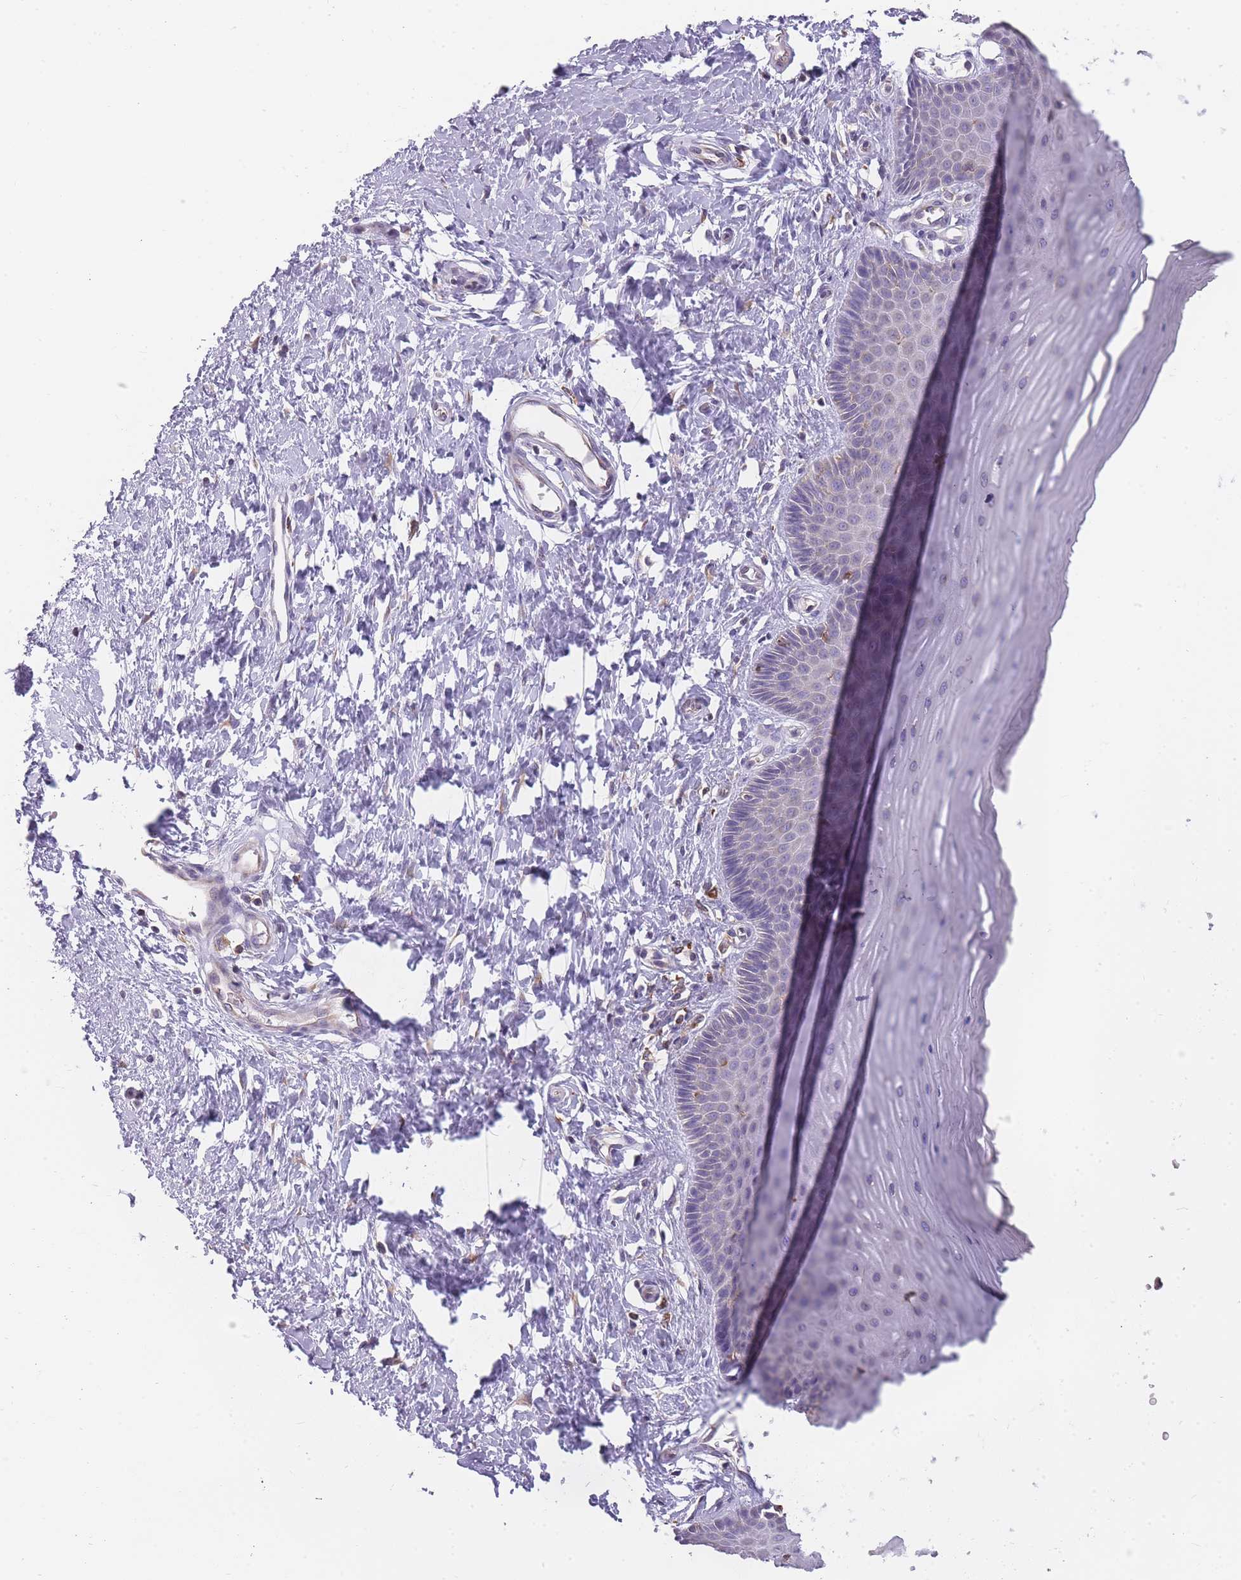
{"staining": {"intensity": "negative", "quantity": "none", "location": "none"}, "tissue": "cervix", "cell_type": "Glandular cells", "image_type": "normal", "snomed": [{"axis": "morphology", "description": "Normal tissue, NOS"}, {"axis": "topography", "description": "Cervix"}], "caption": "Immunohistochemistry histopathology image of unremarkable cervix: cervix stained with DAB reveals no significant protein staining in glandular cells. The staining was performed using DAB (3,3'-diaminobenzidine) to visualize the protein expression in brown, while the nuclei were stained in blue with hematoxylin (Magnification: 20x).", "gene": "ZNF662", "patient": {"sex": "female", "age": 55}}